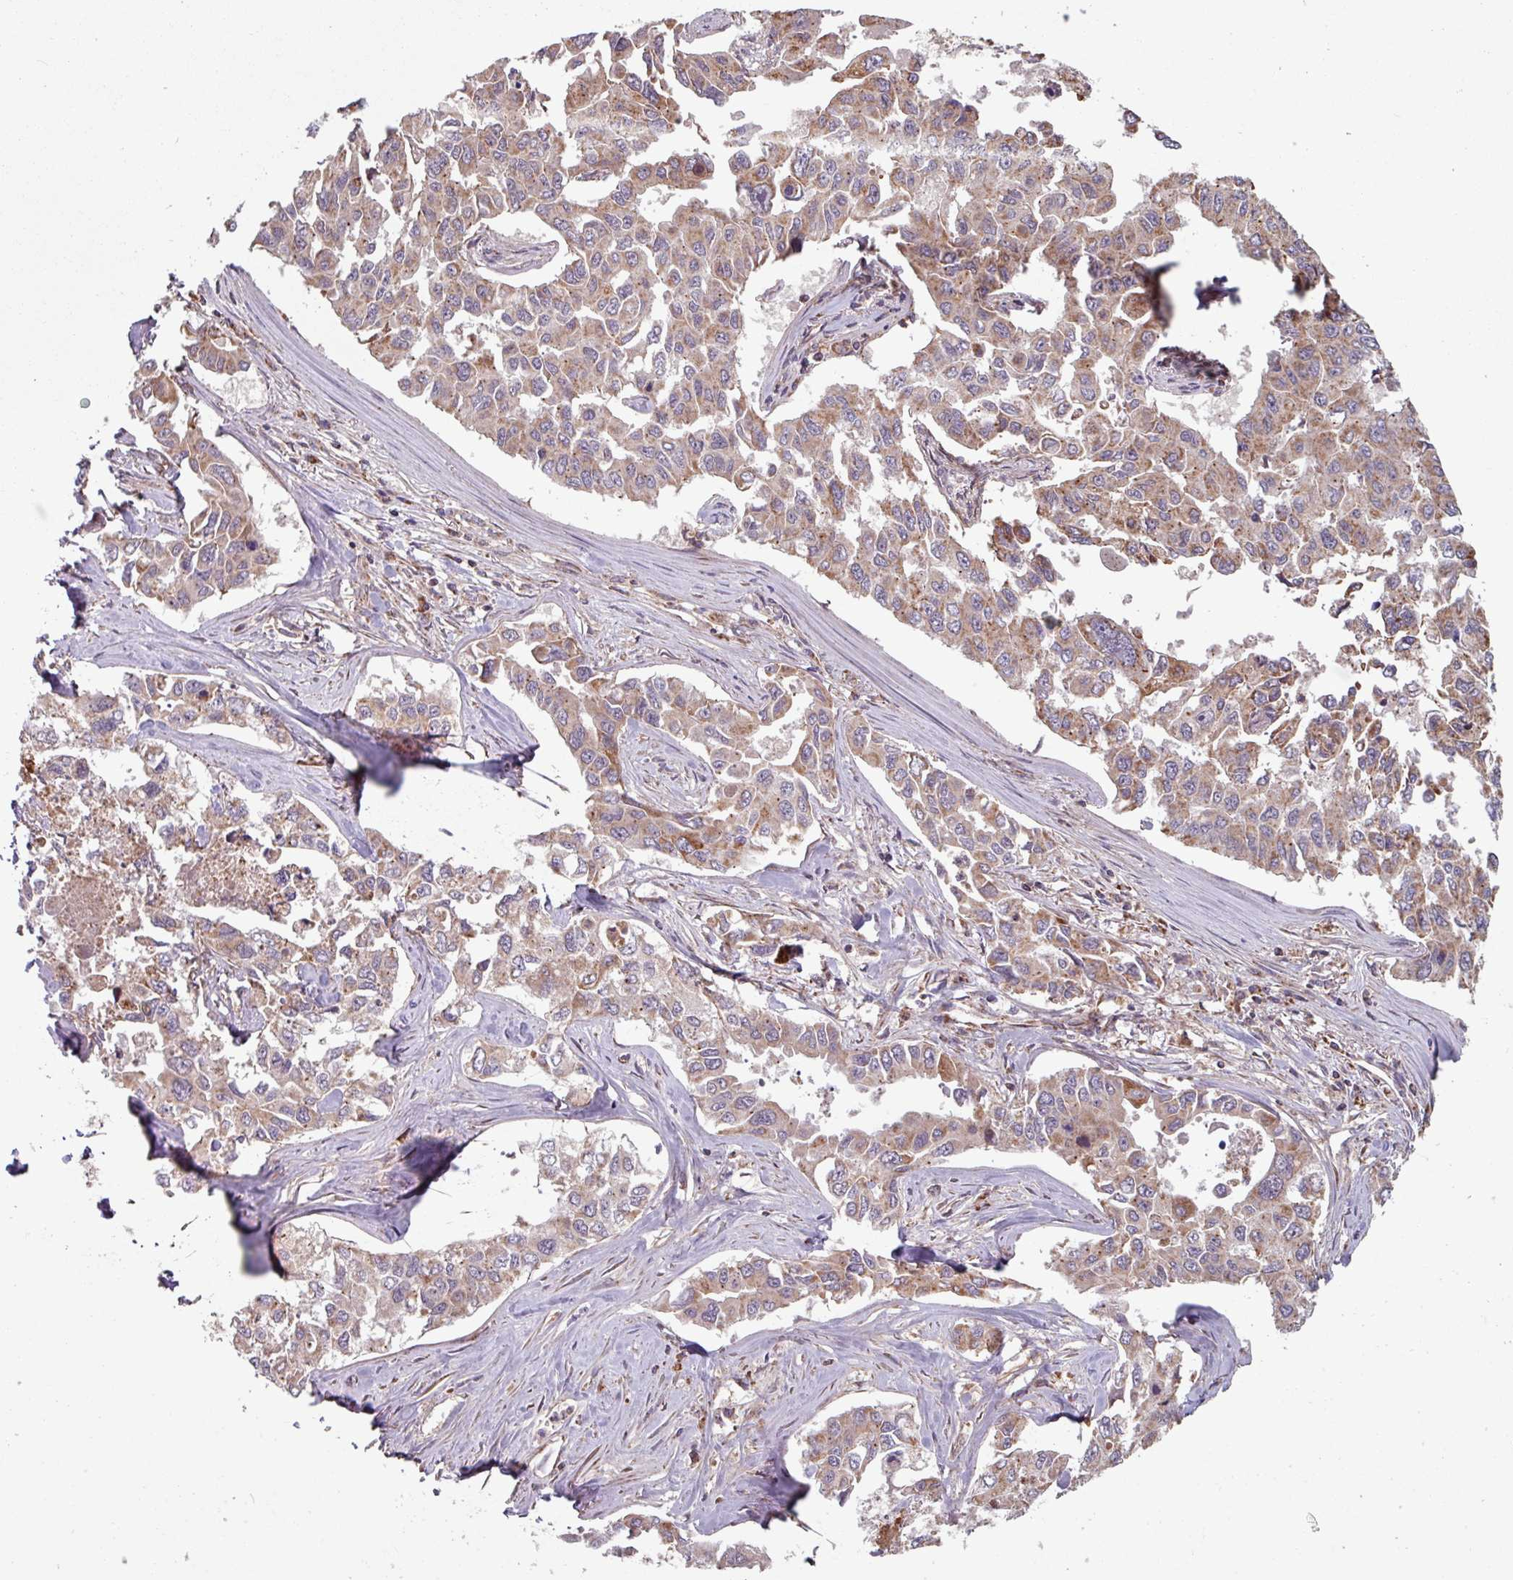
{"staining": {"intensity": "moderate", "quantity": "25%-75%", "location": "cytoplasmic/membranous"}, "tissue": "lung cancer", "cell_type": "Tumor cells", "image_type": "cancer", "snomed": [{"axis": "morphology", "description": "Adenocarcinoma, NOS"}, {"axis": "topography", "description": "Lung"}], "caption": "About 25%-75% of tumor cells in lung adenocarcinoma show moderate cytoplasmic/membranous protein positivity as visualized by brown immunohistochemical staining.", "gene": "COX7C", "patient": {"sex": "male", "age": 64}}